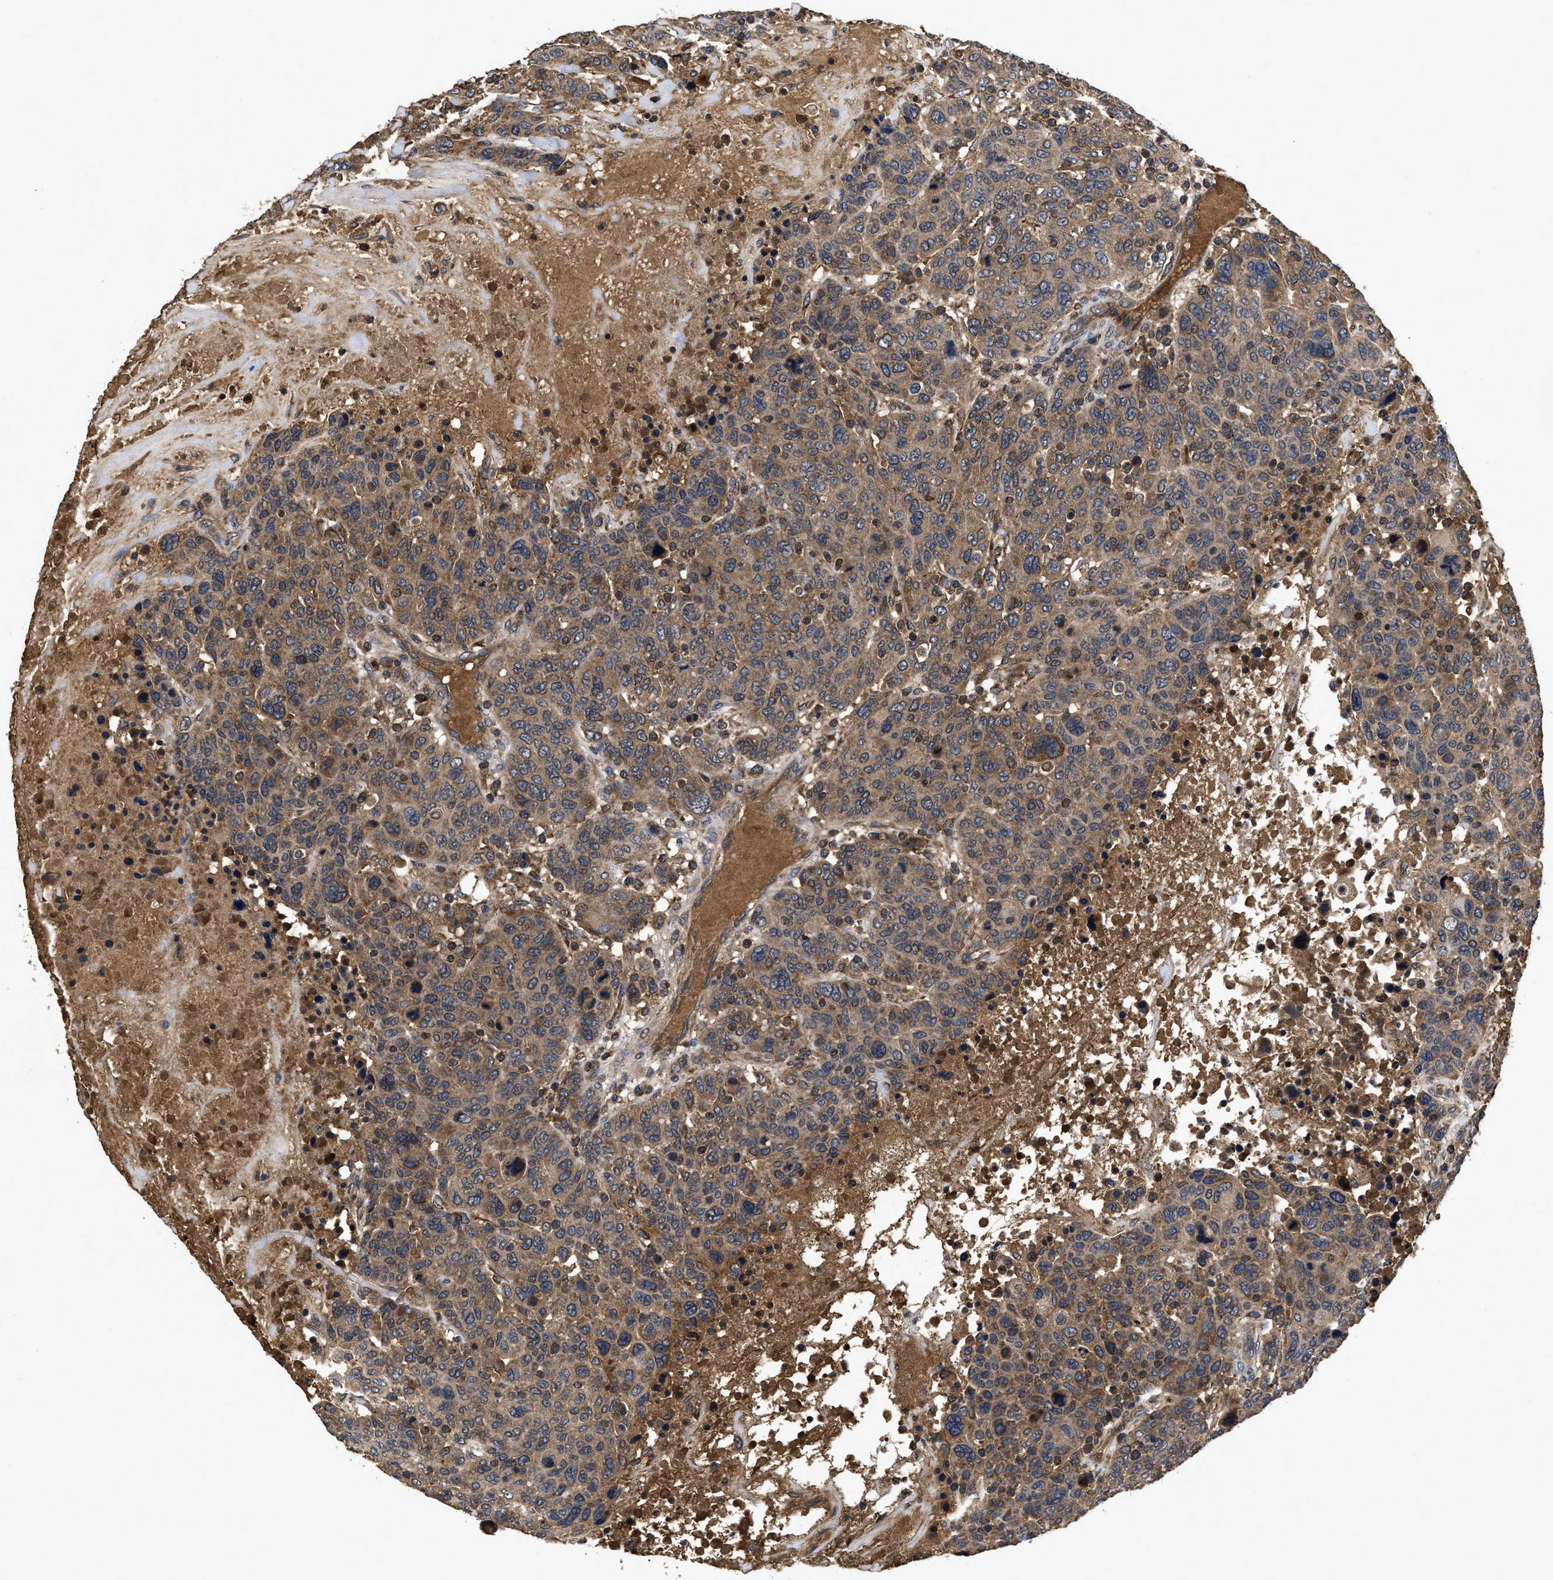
{"staining": {"intensity": "moderate", "quantity": ">75%", "location": "cytoplasmic/membranous"}, "tissue": "breast cancer", "cell_type": "Tumor cells", "image_type": "cancer", "snomed": [{"axis": "morphology", "description": "Duct carcinoma"}, {"axis": "topography", "description": "Breast"}], "caption": "Human breast cancer (invasive ductal carcinoma) stained with a brown dye demonstrates moderate cytoplasmic/membranous positive expression in approximately >75% of tumor cells.", "gene": "LRRC3", "patient": {"sex": "female", "age": 37}}